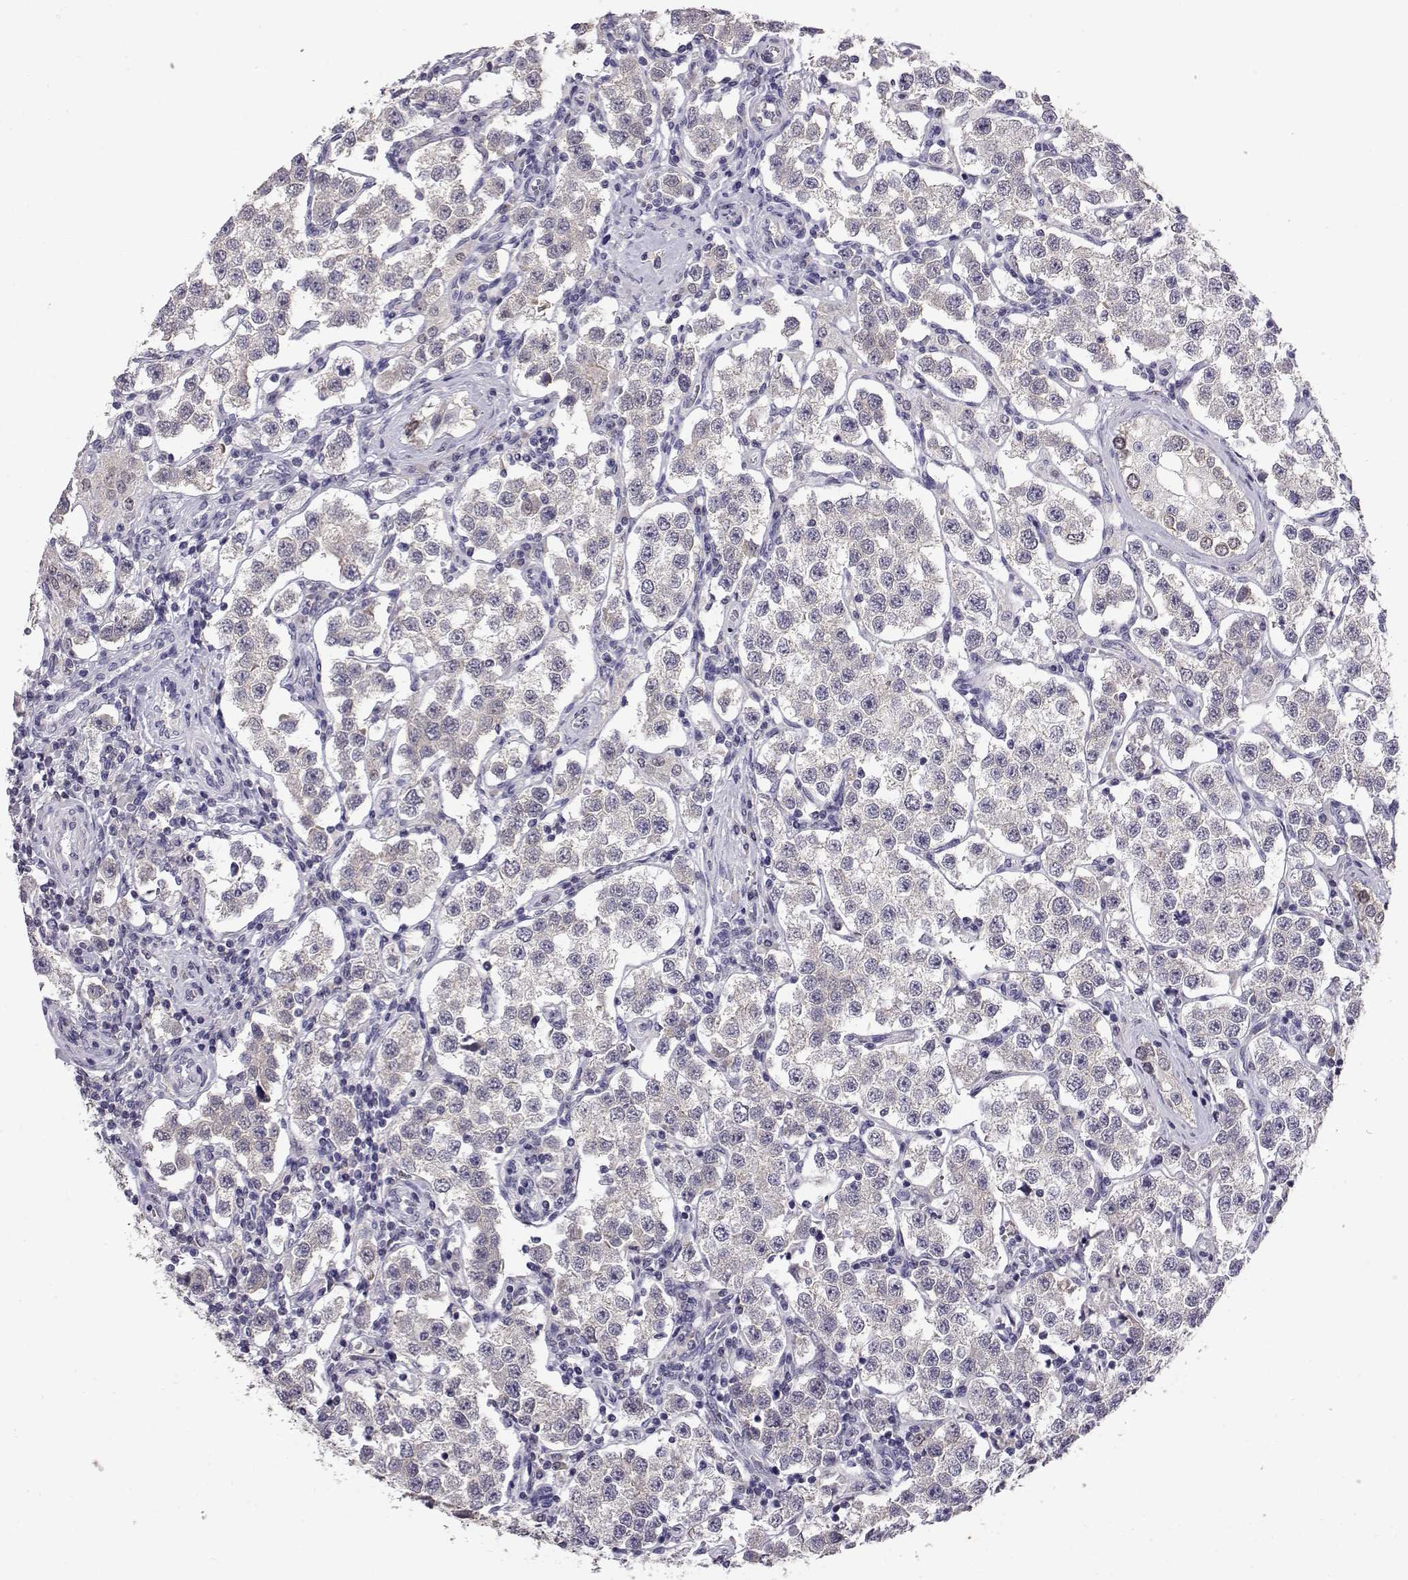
{"staining": {"intensity": "negative", "quantity": "none", "location": "none"}, "tissue": "testis cancer", "cell_type": "Tumor cells", "image_type": "cancer", "snomed": [{"axis": "morphology", "description": "Seminoma, NOS"}, {"axis": "topography", "description": "Testis"}], "caption": "A high-resolution photomicrograph shows immunohistochemistry (IHC) staining of testis cancer (seminoma), which exhibits no significant expression in tumor cells. (DAB (3,3'-diaminobenzidine) IHC, high magnification).", "gene": "AKR1B1", "patient": {"sex": "male", "age": 37}}